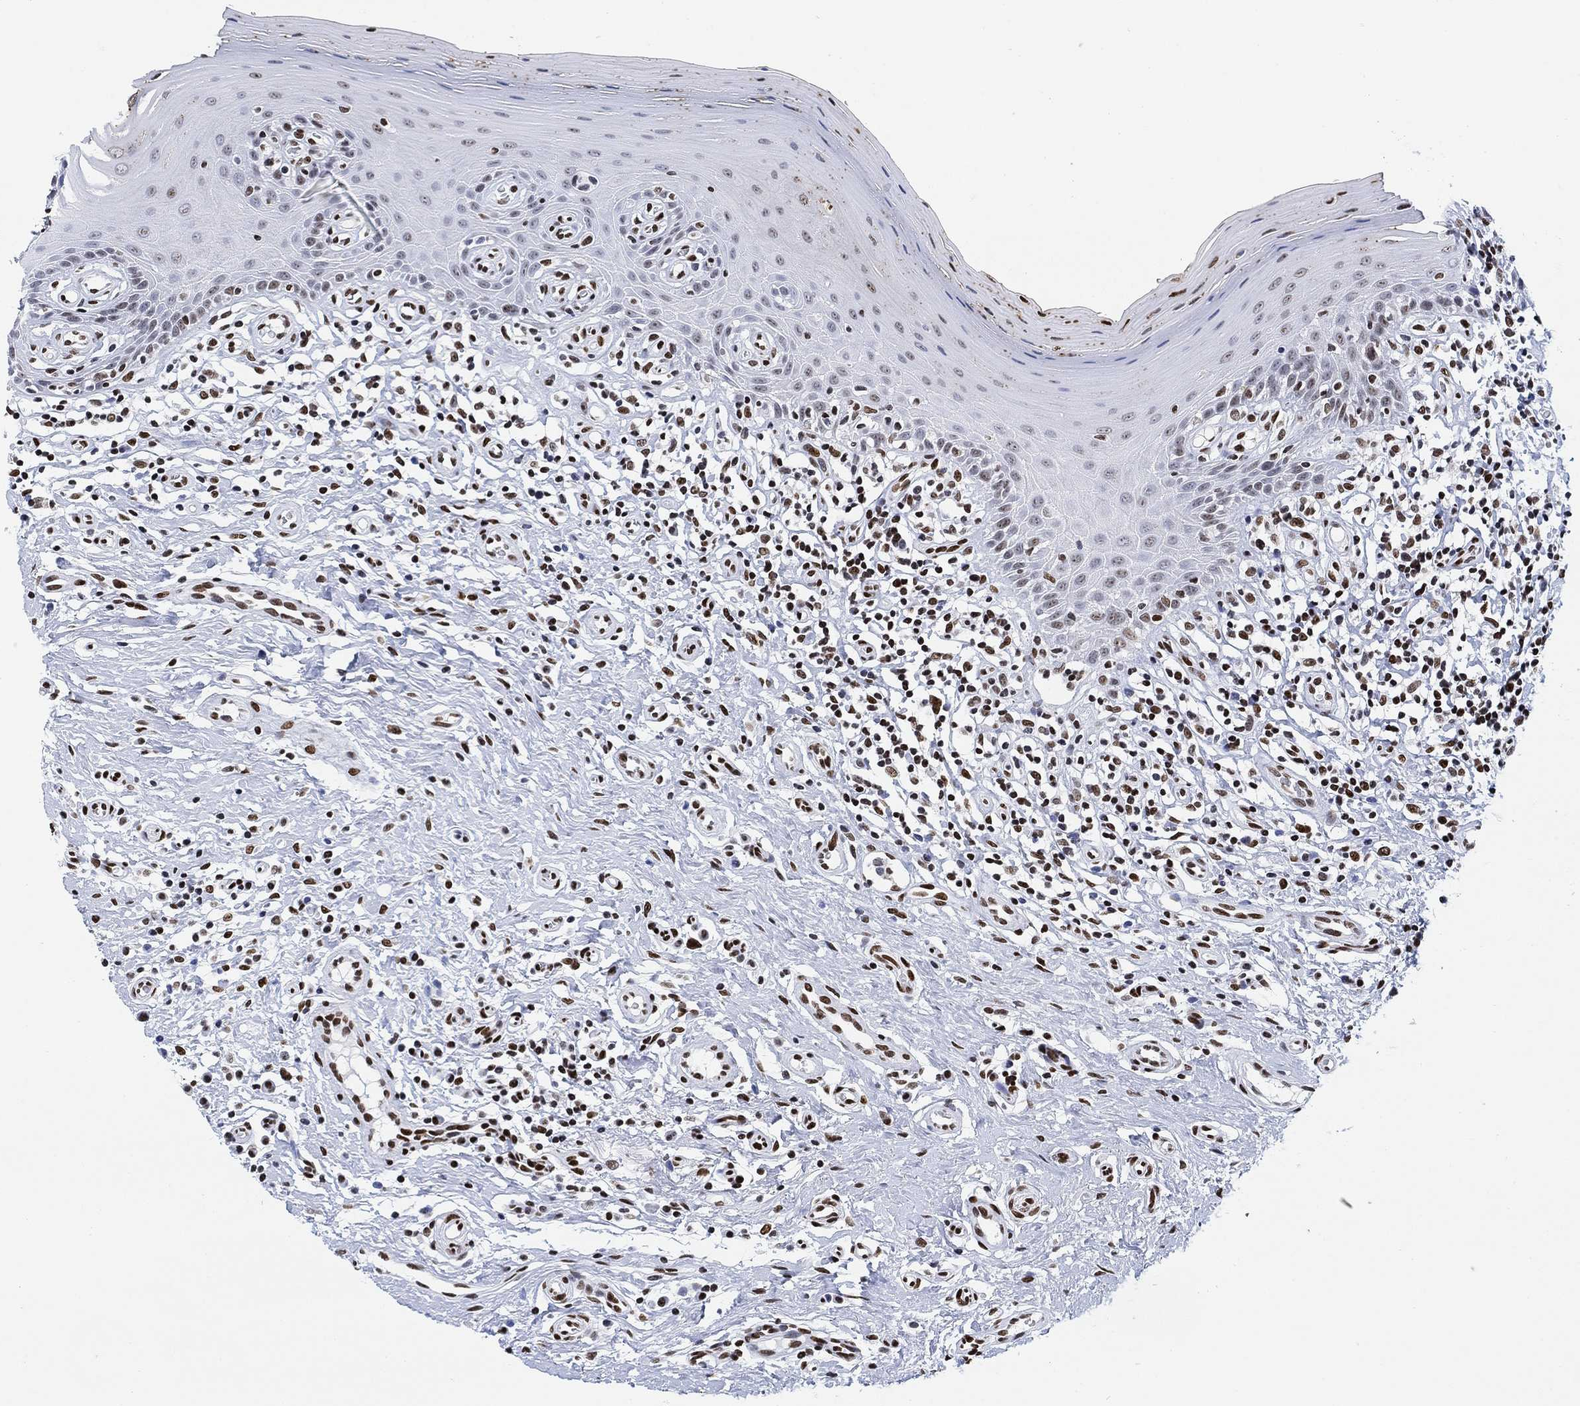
{"staining": {"intensity": "moderate", "quantity": "<25%", "location": "nuclear"}, "tissue": "oral mucosa", "cell_type": "Squamous epithelial cells", "image_type": "normal", "snomed": [{"axis": "morphology", "description": "Normal tissue, NOS"}, {"axis": "topography", "description": "Oral tissue"}, {"axis": "topography", "description": "Tounge, NOS"}], "caption": "This is an image of immunohistochemistry (IHC) staining of benign oral mucosa, which shows moderate positivity in the nuclear of squamous epithelial cells.", "gene": "H1", "patient": {"sex": "female", "age": 58}}